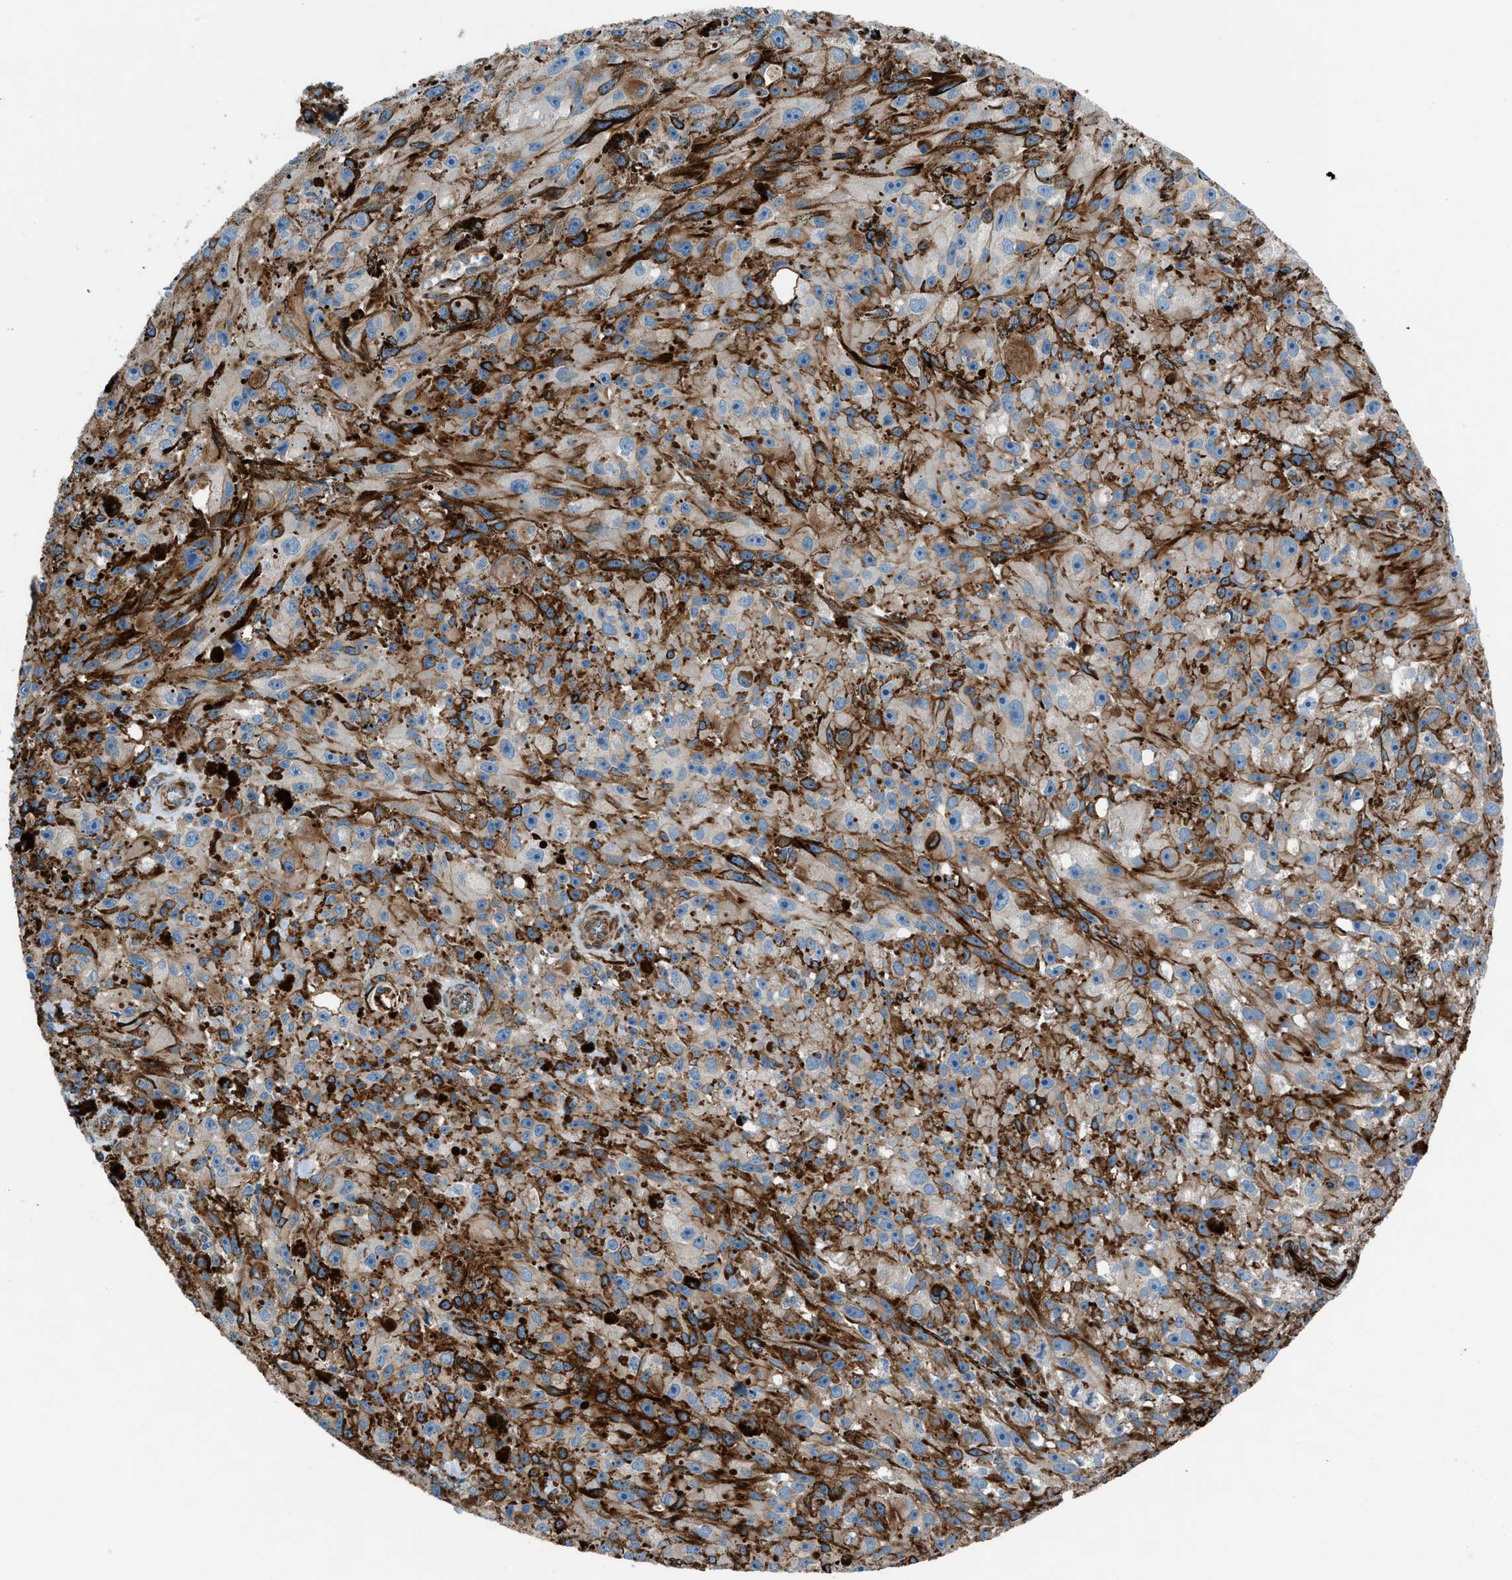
{"staining": {"intensity": "moderate", "quantity": ">75%", "location": "cytoplasmic/membranous"}, "tissue": "melanoma", "cell_type": "Tumor cells", "image_type": "cancer", "snomed": [{"axis": "morphology", "description": "Malignant melanoma, NOS"}, {"axis": "topography", "description": "Skin"}], "caption": "This image exhibits melanoma stained with IHC to label a protein in brown. The cytoplasmic/membranous of tumor cells show moderate positivity for the protein. Nuclei are counter-stained blue.", "gene": "CABP7", "patient": {"sex": "female", "age": 104}}